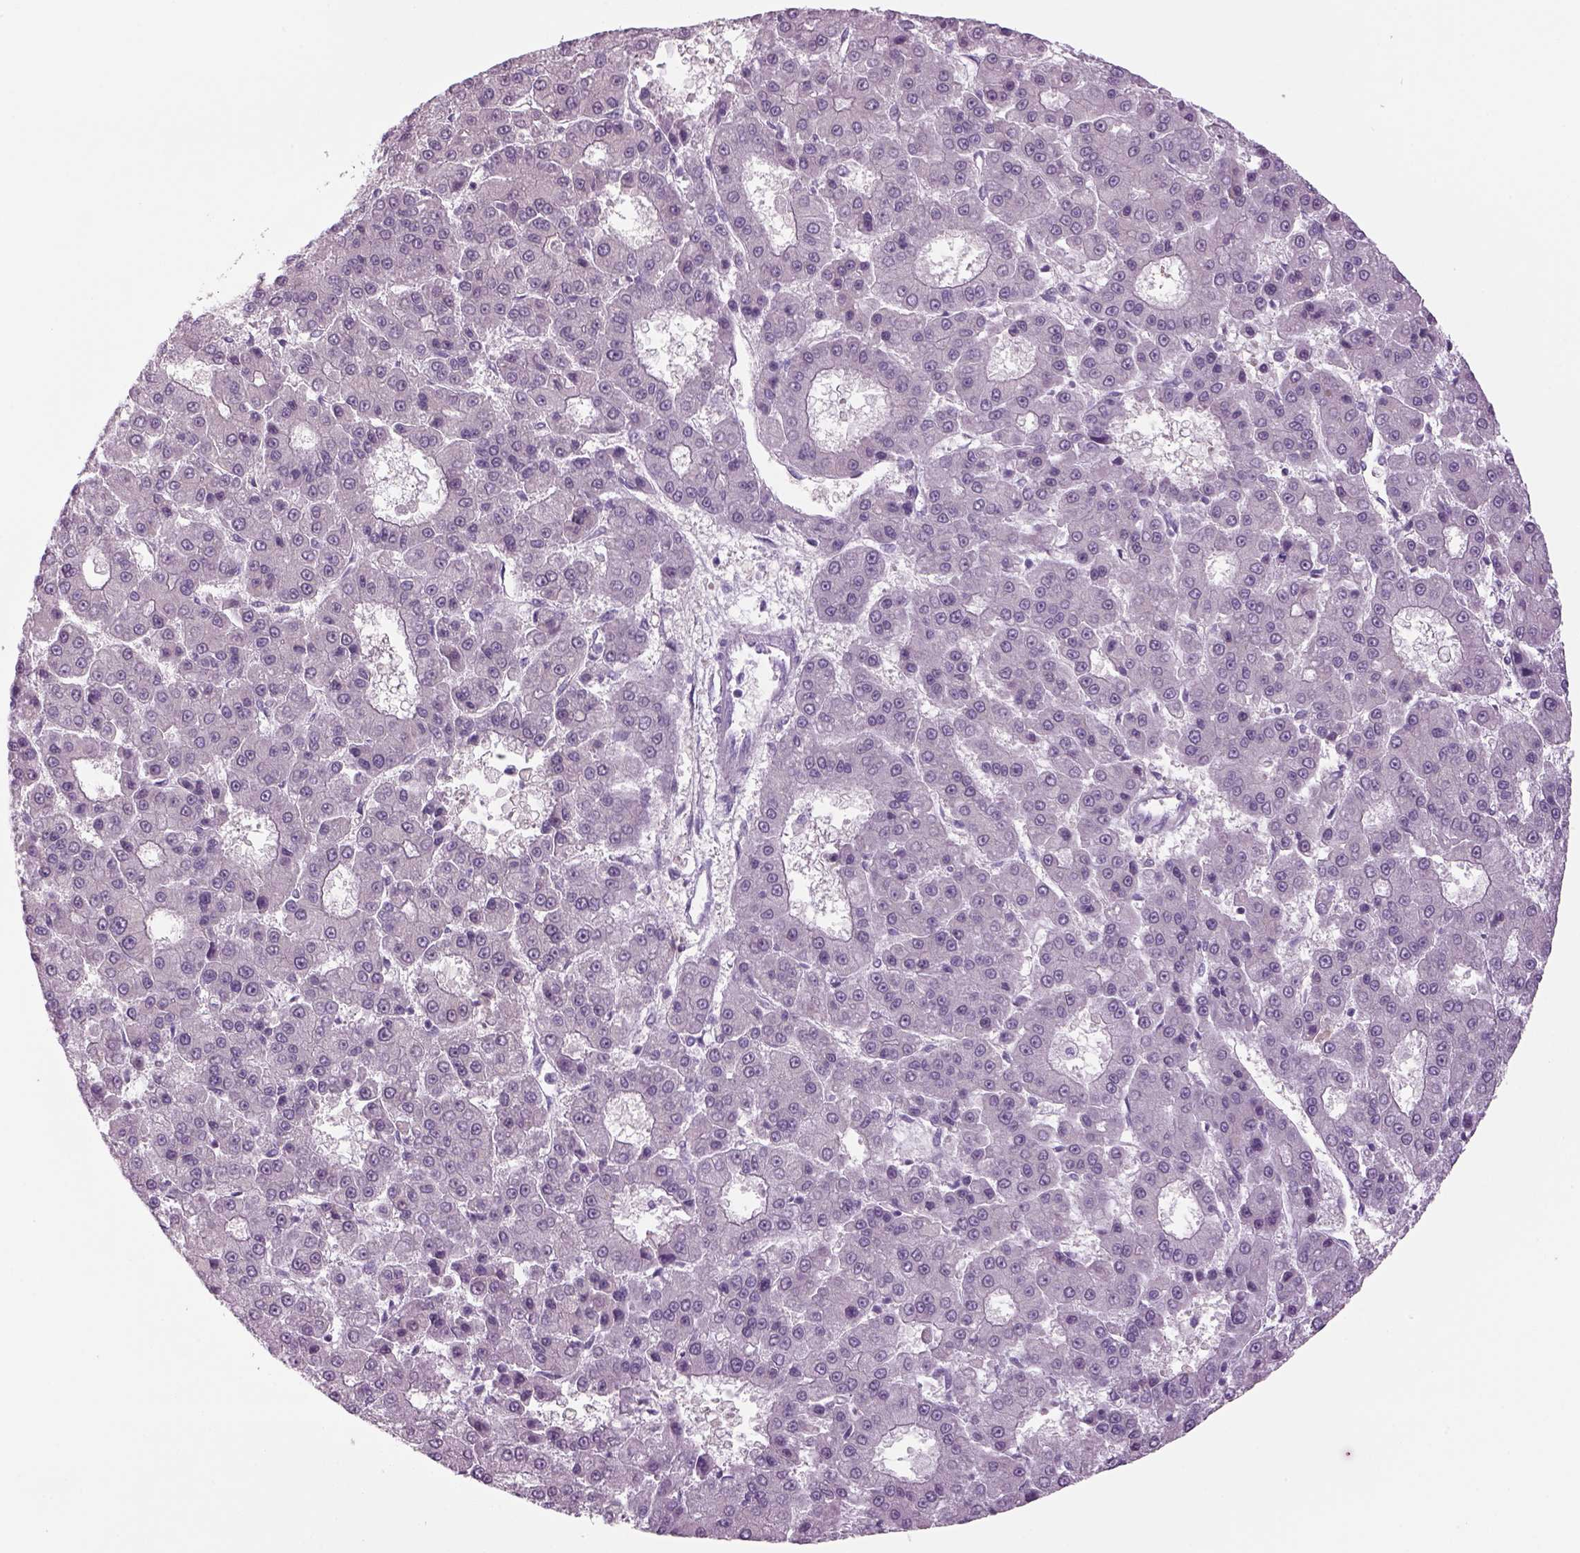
{"staining": {"intensity": "negative", "quantity": "none", "location": "none"}, "tissue": "liver cancer", "cell_type": "Tumor cells", "image_type": "cancer", "snomed": [{"axis": "morphology", "description": "Carcinoma, Hepatocellular, NOS"}, {"axis": "topography", "description": "Liver"}], "caption": "Liver cancer was stained to show a protein in brown. There is no significant positivity in tumor cells. Nuclei are stained in blue.", "gene": "MDH1B", "patient": {"sex": "male", "age": 70}}